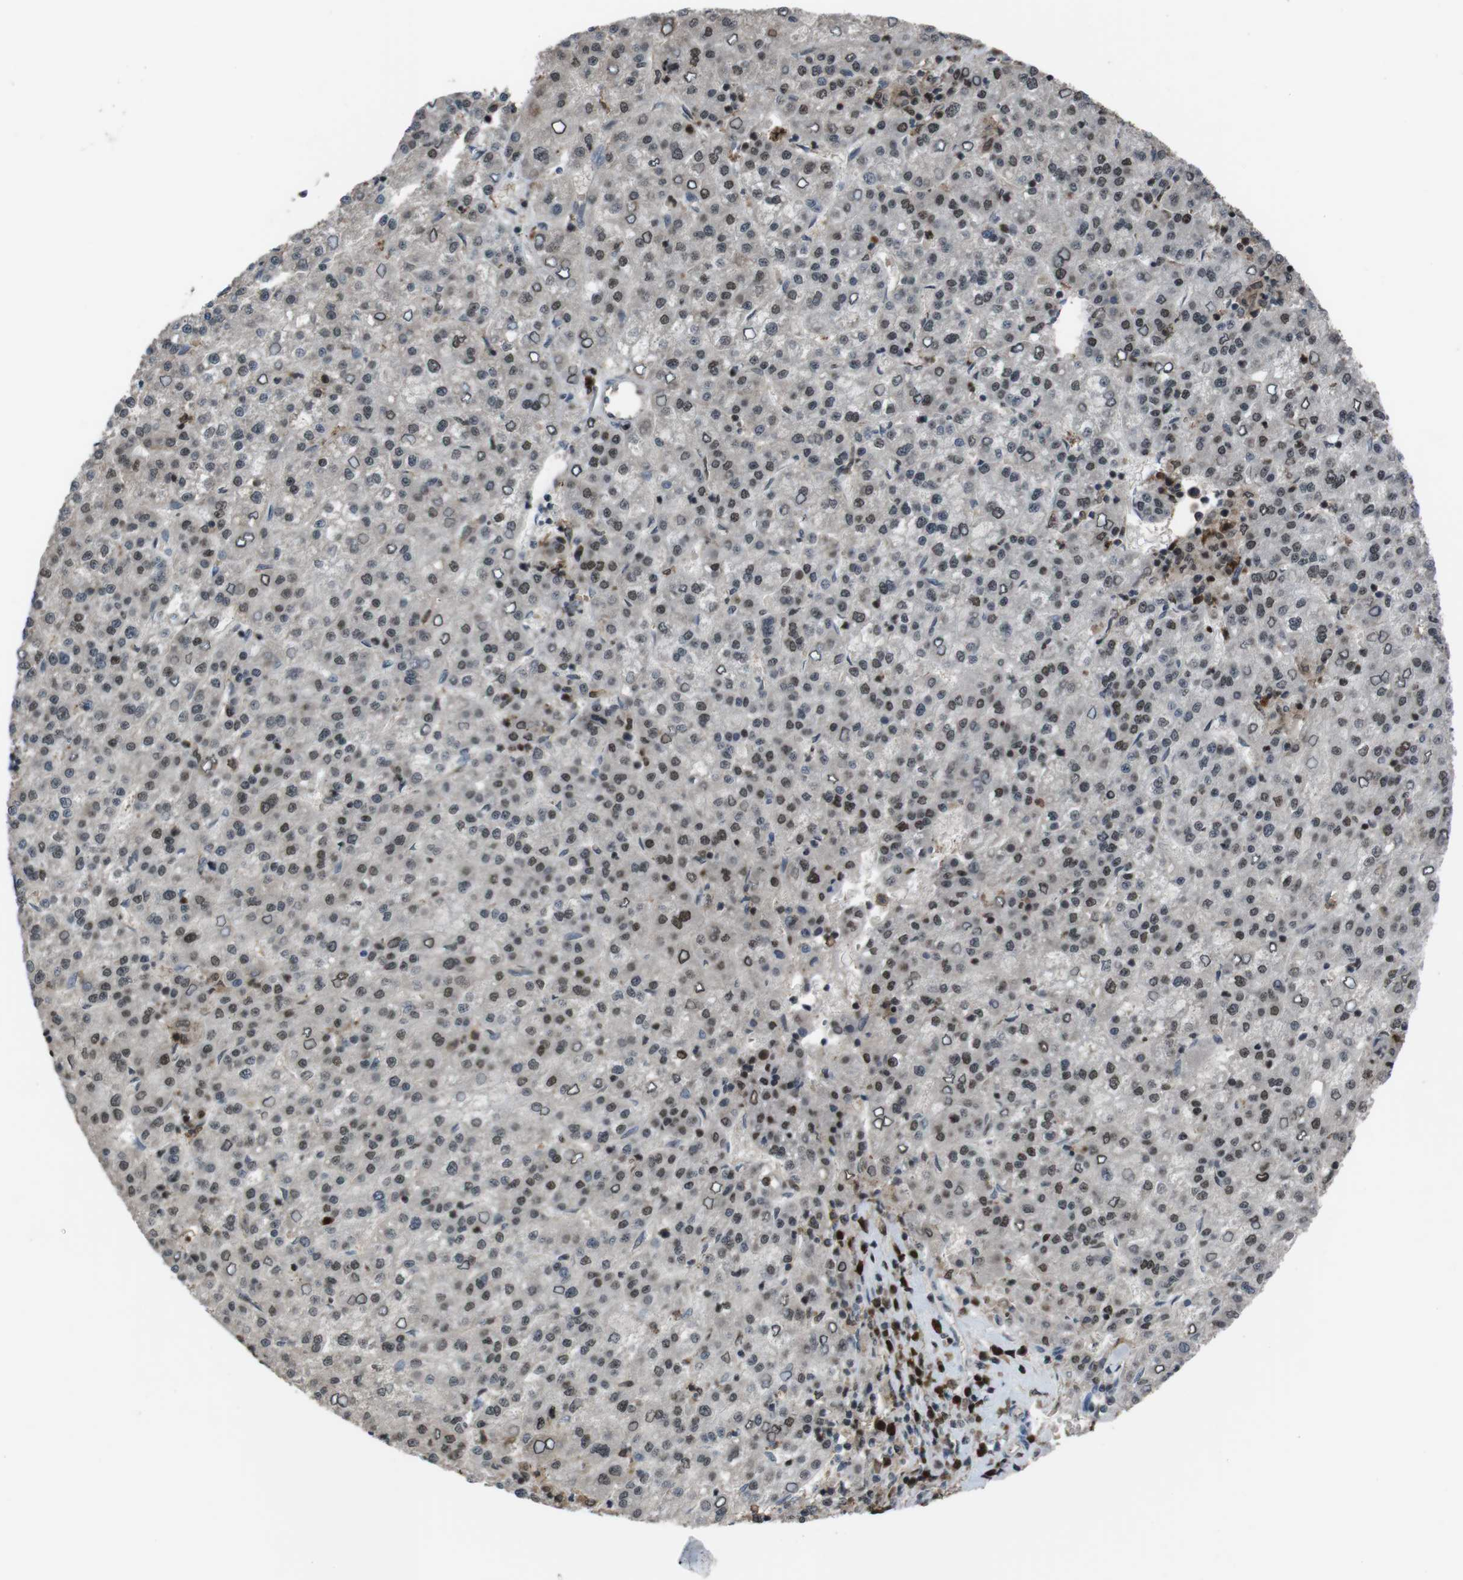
{"staining": {"intensity": "weak", "quantity": "25%-75%", "location": "nuclear"}, "tissue": "liver cancer", "cell_type": "Tumor cells", "image_type": "cancer", "snomed": [{"axis": "morphology", "description": "Carcinoma, Hepatocellular, NOS"}, {"axis": "topography", "description": "Liver"}], "caption": "Immunohistochemistry histopathology image of liver hepatocellular carcinoma stained for a protein (brown), which exhibits low levels of weak nuclear staining in about 25%-75% of tumor cells.", "gene": "SUB1", "patient": {"sex": "female", "age": 58}}